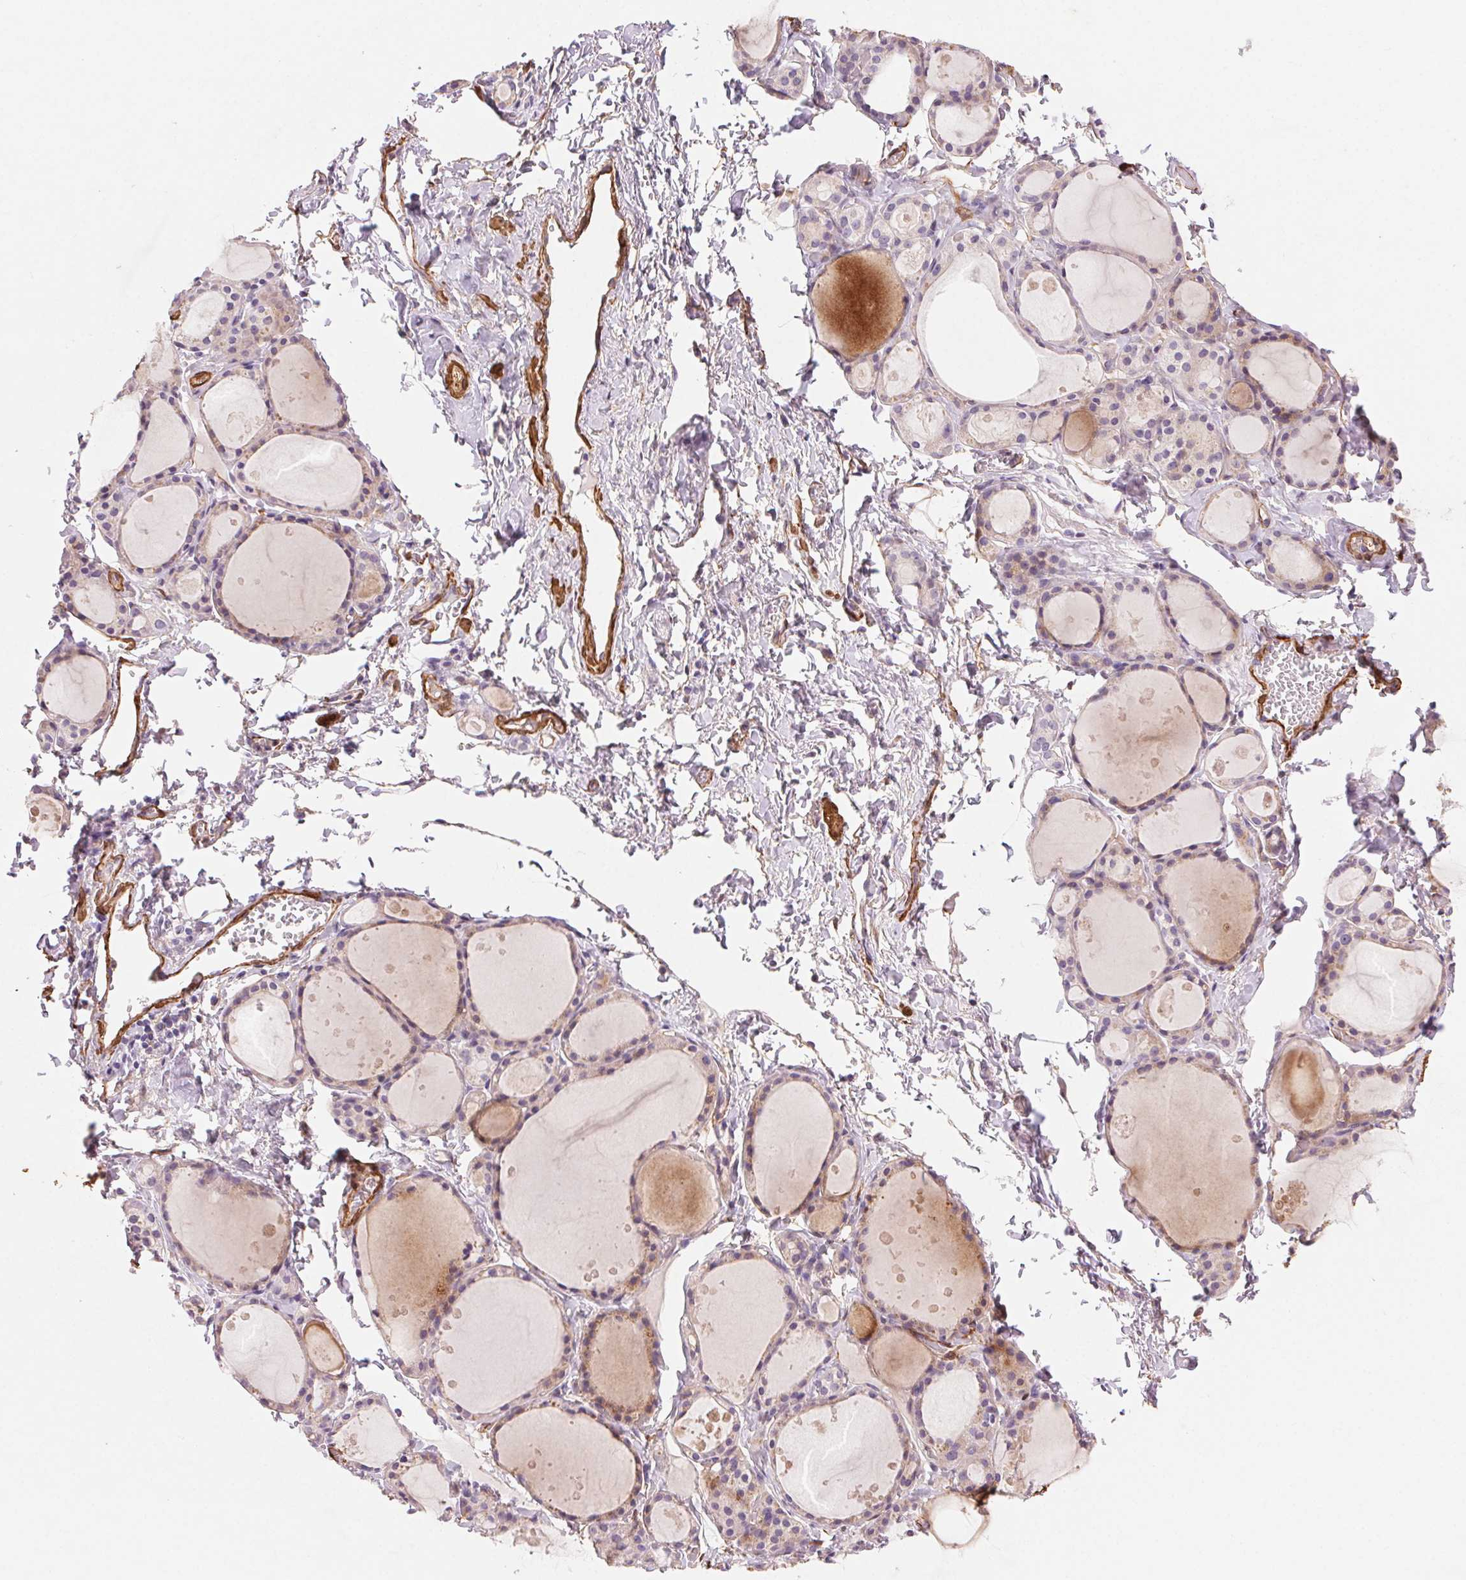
{"staining": {"intensity": "weak", "quantity": "25%-75%", "location": "cytoplasmic/membranous"}, "tissue": "thyroid gland", "cell_type": "Glandular cells", "image_type": "normal", "snomed": [{"axis": "morphology", "description": "Normal tissue, NOS"}, {"axis": "topography", "description": "Thyroid gland"}], "caption": "Unremarkable thyroid gland was stained to show a protein in brown. There is low levels of weak cytoplasmic/membranous expression in about 25%-75% of glandular cells. The staining is performed using DAB (3,3'-diaminobenzidine) brown chromogen to label protein expression. The nuclei are counter-stained blue using hematoxylin.", "gene": "GPX8", "patient": {"sex": "male", "age": 68}}